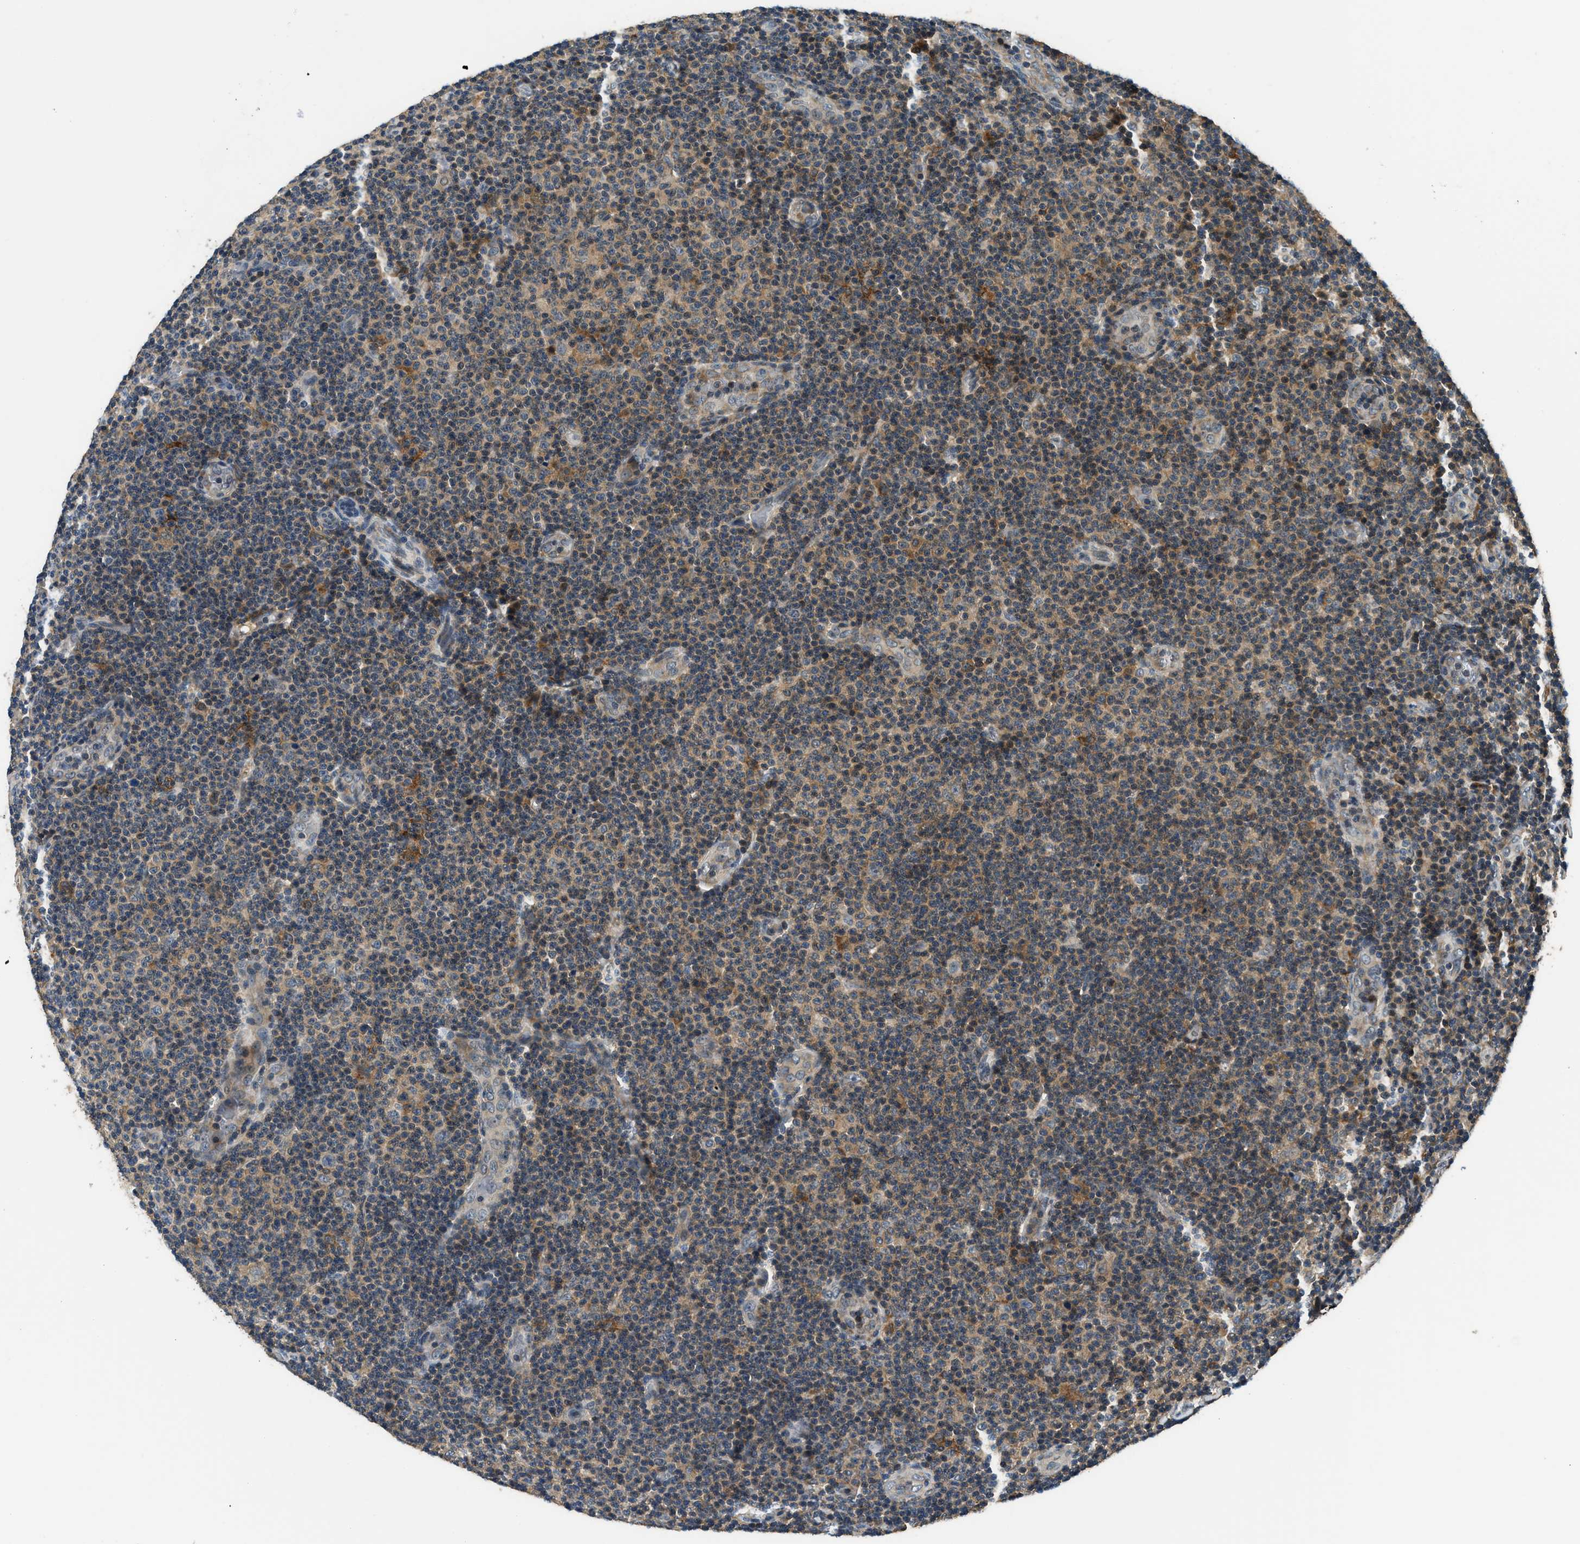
{"staining": {"intensity": "moderate", "quantity": "<25%", "location": "cytoplasmic/membranous"}, "tissue": "lymphoma", "cell_type": "Tumor cells", "image_type": "cancer", "snomed": [{"axis": "morphology", "description": "Malignant lymphoma, non-Hodgkin's type, Low grade"}, {"axis": "topography", "description": "Lymph node"}], "caption": "High-magnification brightfield microscopy of low-grade malignant lymphoma, non-Hodgkin's type stained with DAB (3,3'-diaminobenzidine) (brown) and counterstained with hematoxylin (blue). tumor cells exhibit moderate cytoplasmic/membranous expression is seen in approximately<25% of cells.", "gene": "MTMR1", "patient": {"sex": "male", "age": 83}}